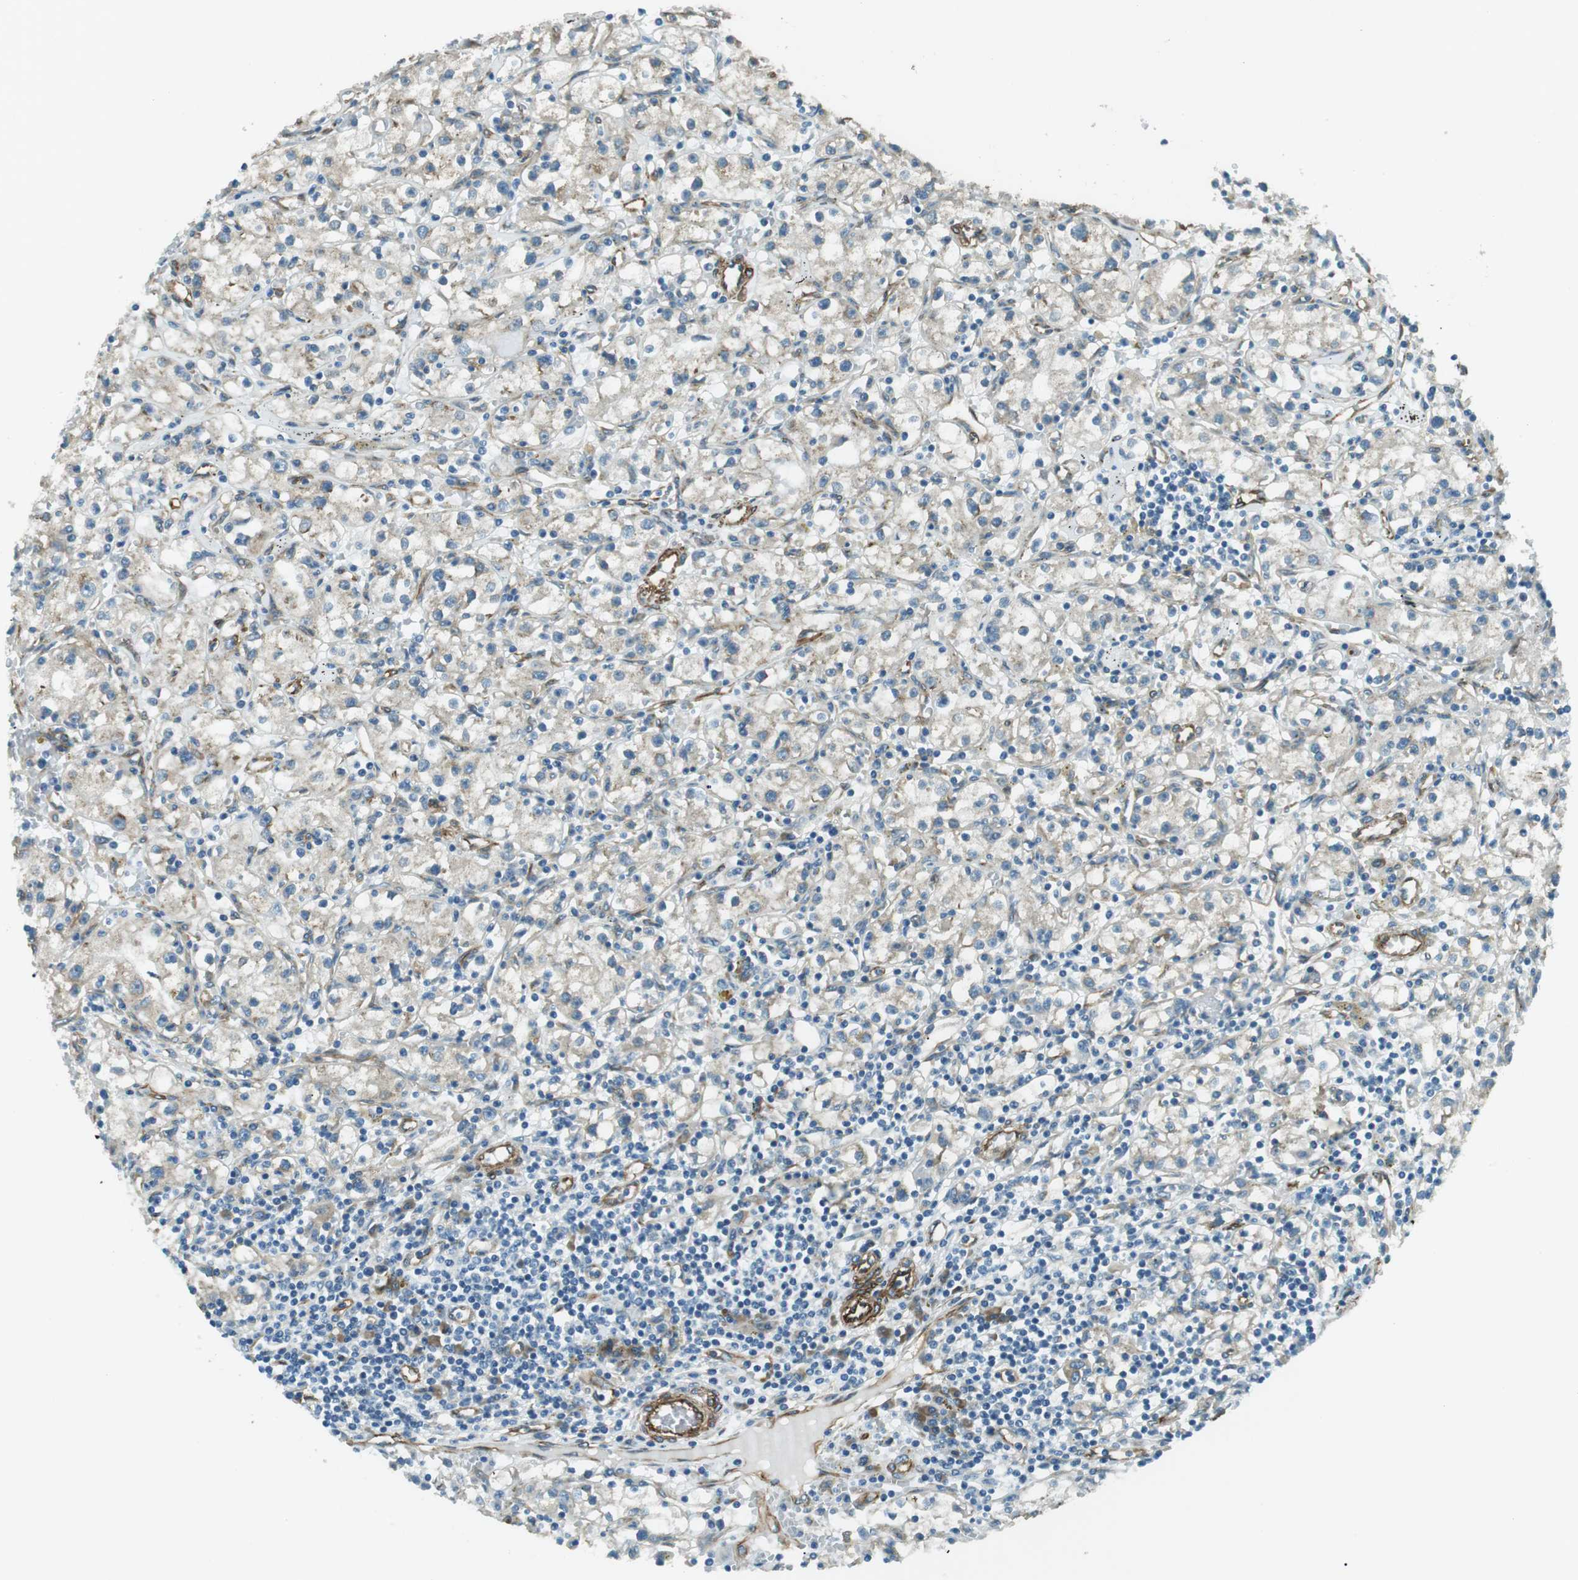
{"staining": {"intensity": "weak", "quantity": "<25%", "location": "cytoplasmic/membranous"}, "tissue": "renal cancer", "cell_type": "Tumor cells", "image_type": "cancer", "snomed": [{"axis": "morphology", "description": "Adenocarcinoma, NOS"}, {"axis": "topography", "description": "Kidney"}], "caption": "This is an immunohistochemistry histopathology image of renal cancer (adenocarcinoma). There is no positivity in tumor cells.", "gene": "ODR4", "patient": {"sex": "male", "age": 56}}